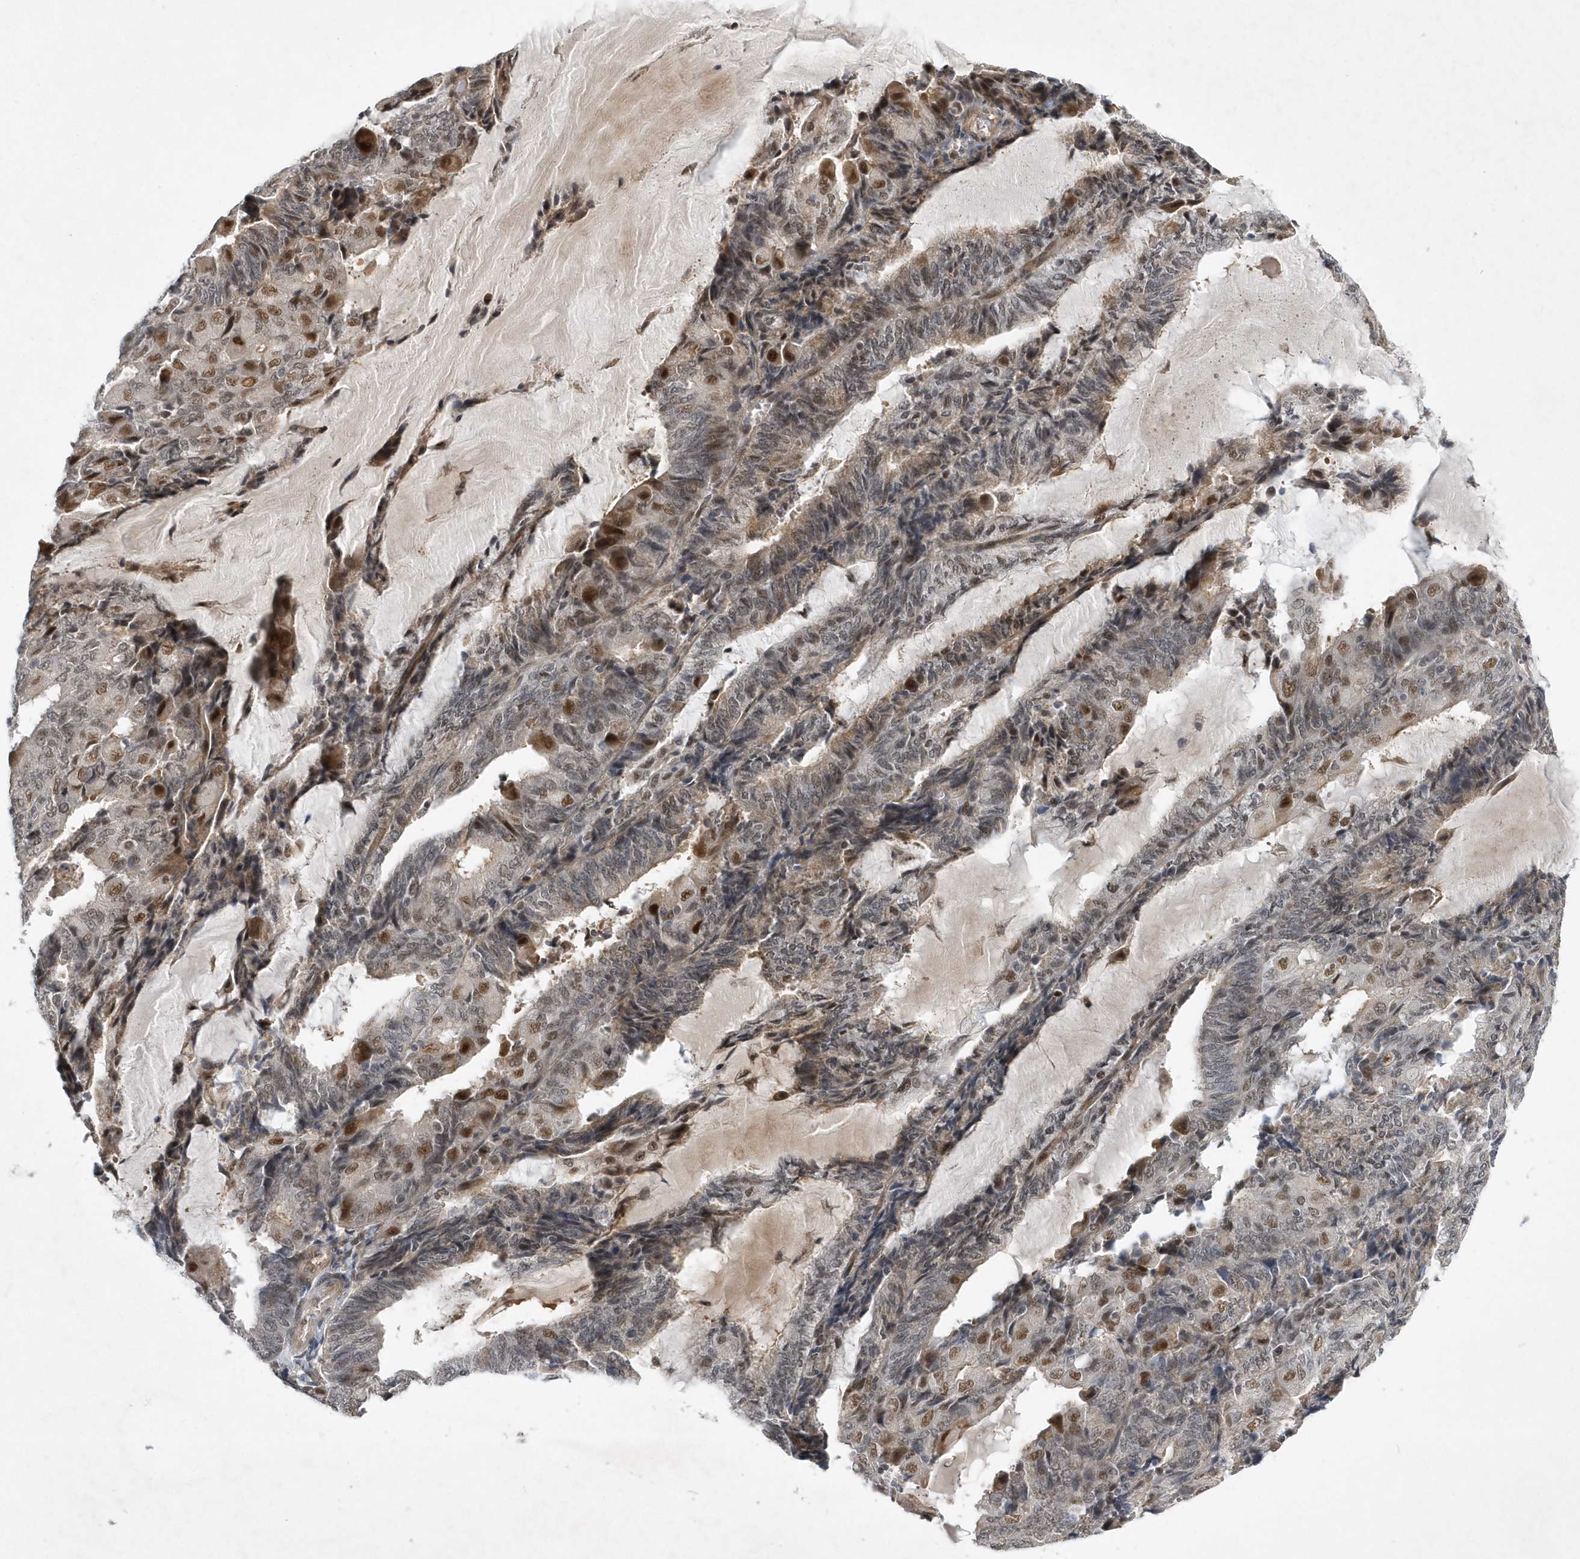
{"staining": {"intensity": "moderate", "quantity": "25%-75%", "location": "cytoplasmic/membranous,nuclear"}, "tissue": "endometrial cancer", "cell_type": "Tumor cells", "image_type": "cancer", "snomed": [{"axis": "morphology", "description": "Adenocarcinoma, NOS"}, {"axis": "topography", "description": "Endometrium"}], "caption": "Endometrial adenocarcinoma was stained to show a protein in brown. There is medium levels of moderate cytoplasmic/membranous and nuclear positivity in about 25%-75% of tumor cells.", "gene": "FAM217A", "patient": {"sex": "female", "age": 81}}